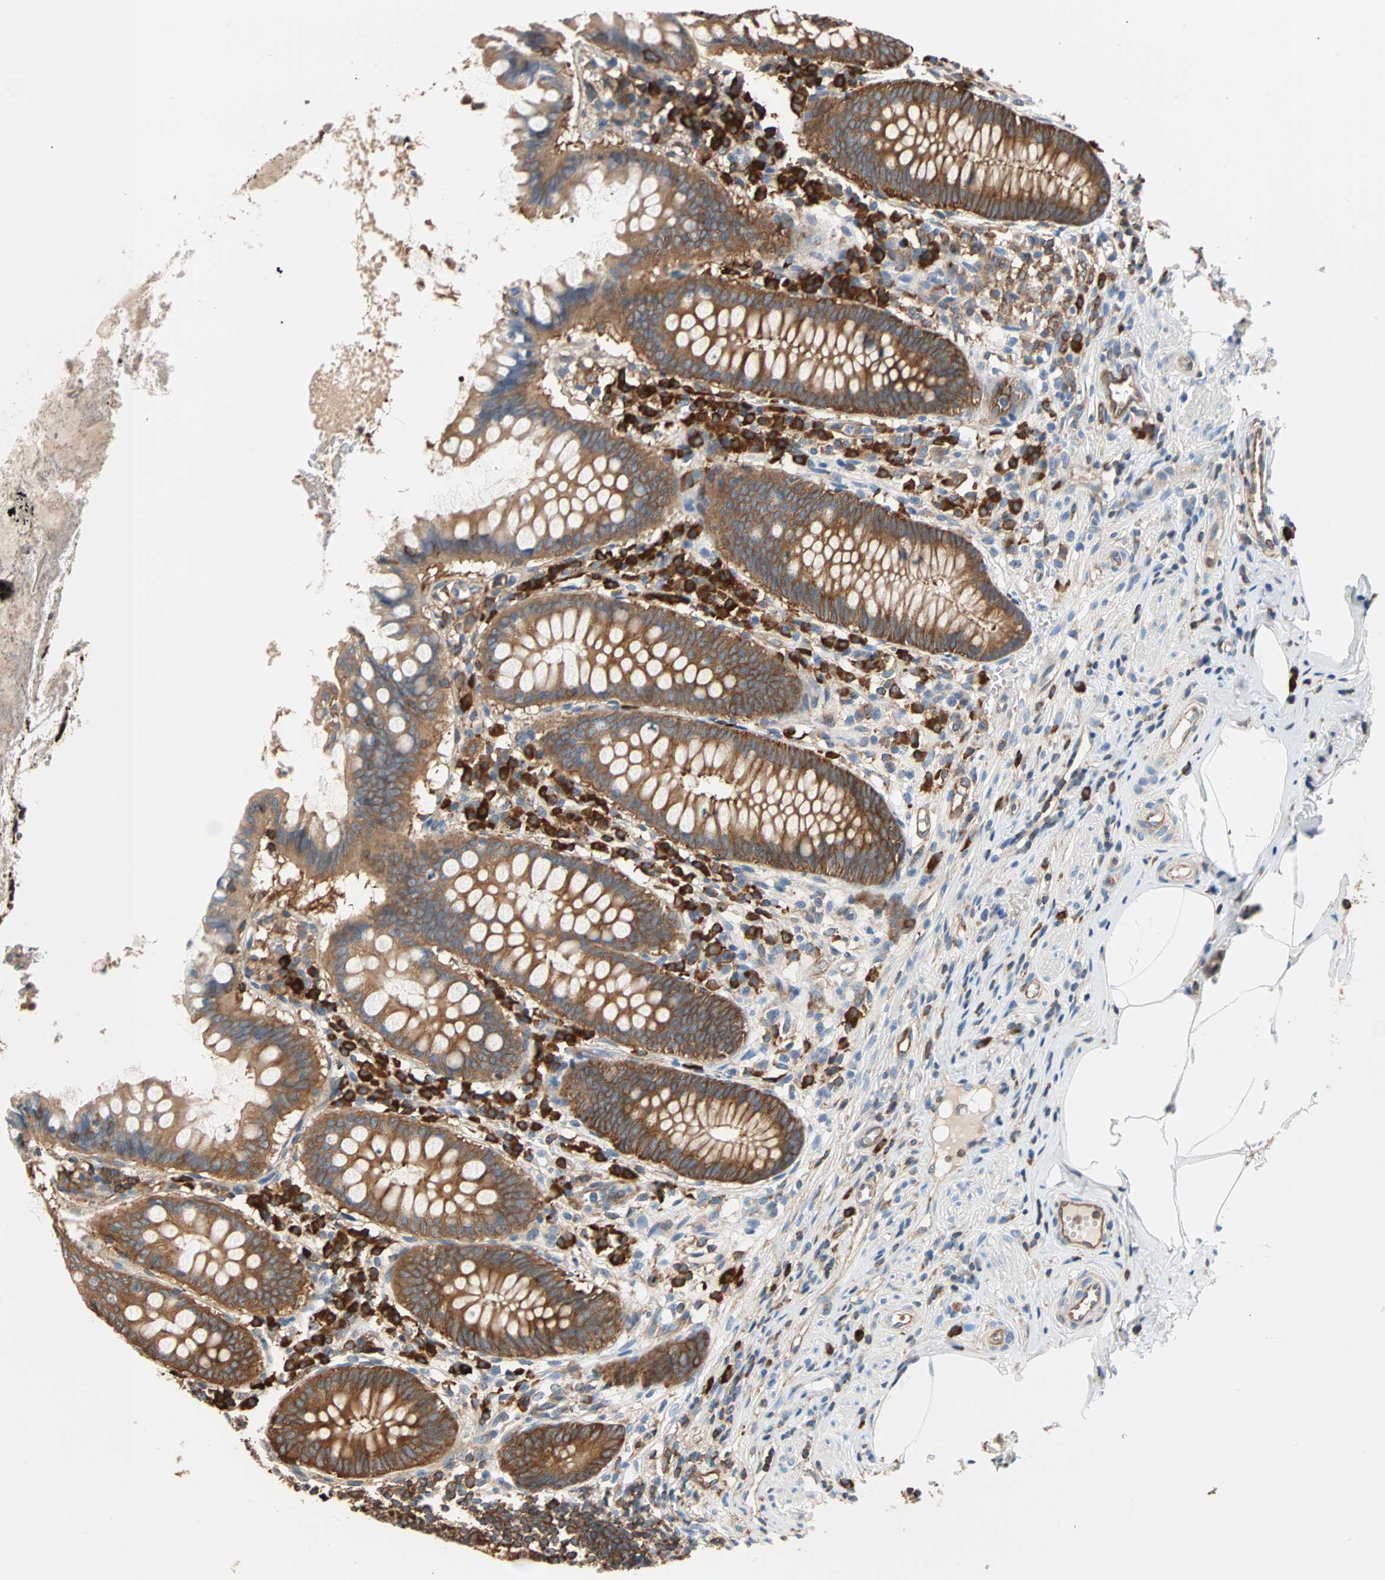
{"staining": {"intensity": "strong", "quantity": ">75%", "location": "cytoplasmic/membranous"}, "tissue": "appendix", "cell_type": "Glandular cells", "image_type": "normal", "snomed": [{"axis": "morphology", "description": "Normal tissue, NOS"}, {"axis": "topography", "description": "Appendix"}], "caption": "Human appendix stained for a protein (brown) shows strong cytoplasmic/membranous positive positivity in approximately >75% of glandular cells.", "gene": "EEF2", "patient": {"sex": "female", "age": 50}}